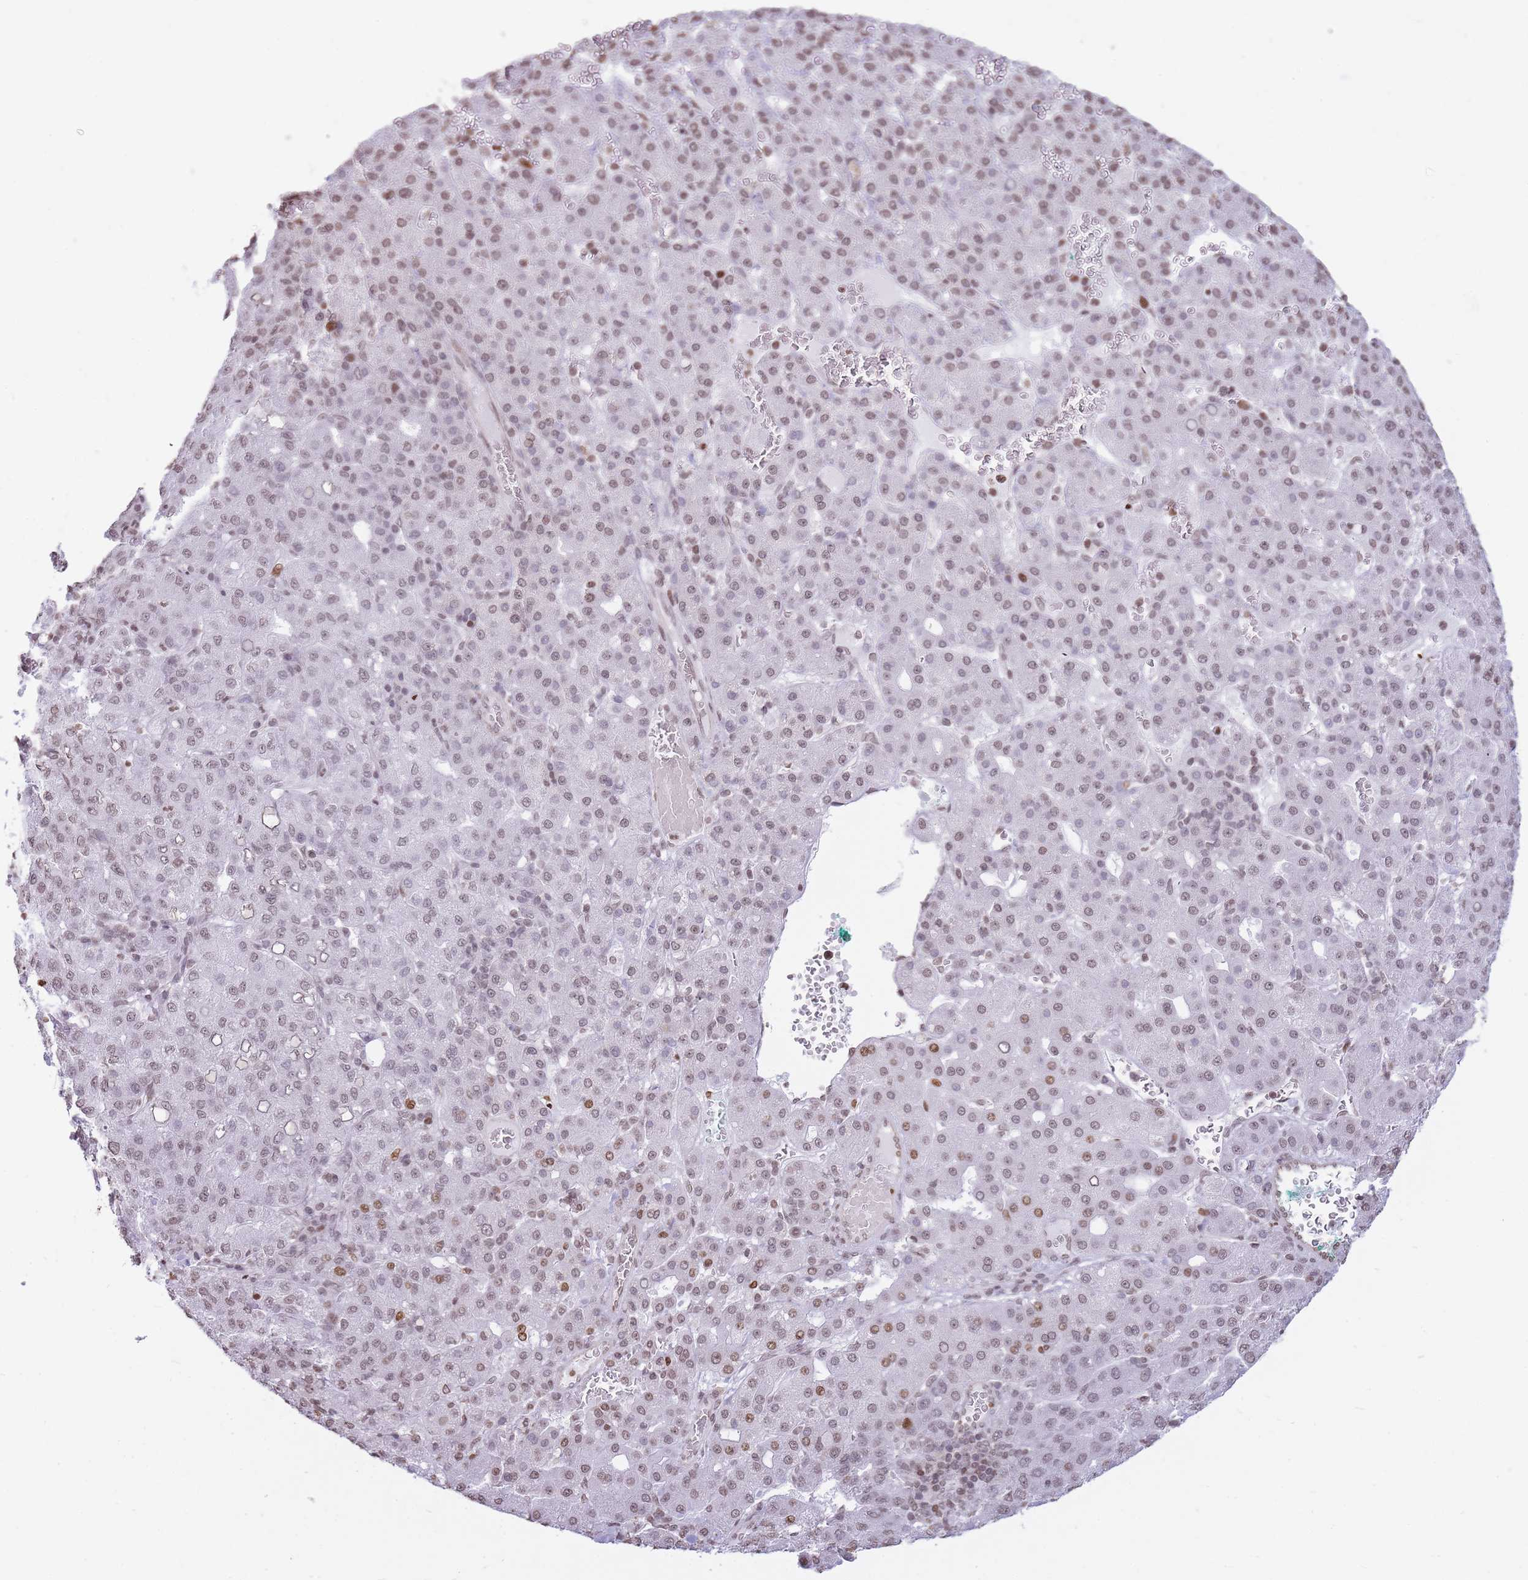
{"staining": {"intensity": "weak", "quantity": ">75%", "location": "nuclear"}, "tissue": "liver cancer", "cell_type": "Tumor cells", "image_type": "cancer", "snomed": [{"axis": "morphology", "description": "Carcinoma, Hepatocellular, NOS"}, {"axis": "topography", "description": "Liver"}], "caption": "High-power microscopy captured an IHC histopathology image of liver hepatocellular carcinoma, revealing weak nuclear expression in approximately >75% of tumor cells. The protein of interest is stained brown, and the nuclei are stained in blue (DAB (3,3'-diaminobenzidine) IHC with brightfield microscopy, high magnification).", "gene": "SHISAL1", "patient": {"sex": "male", "age": 65}}